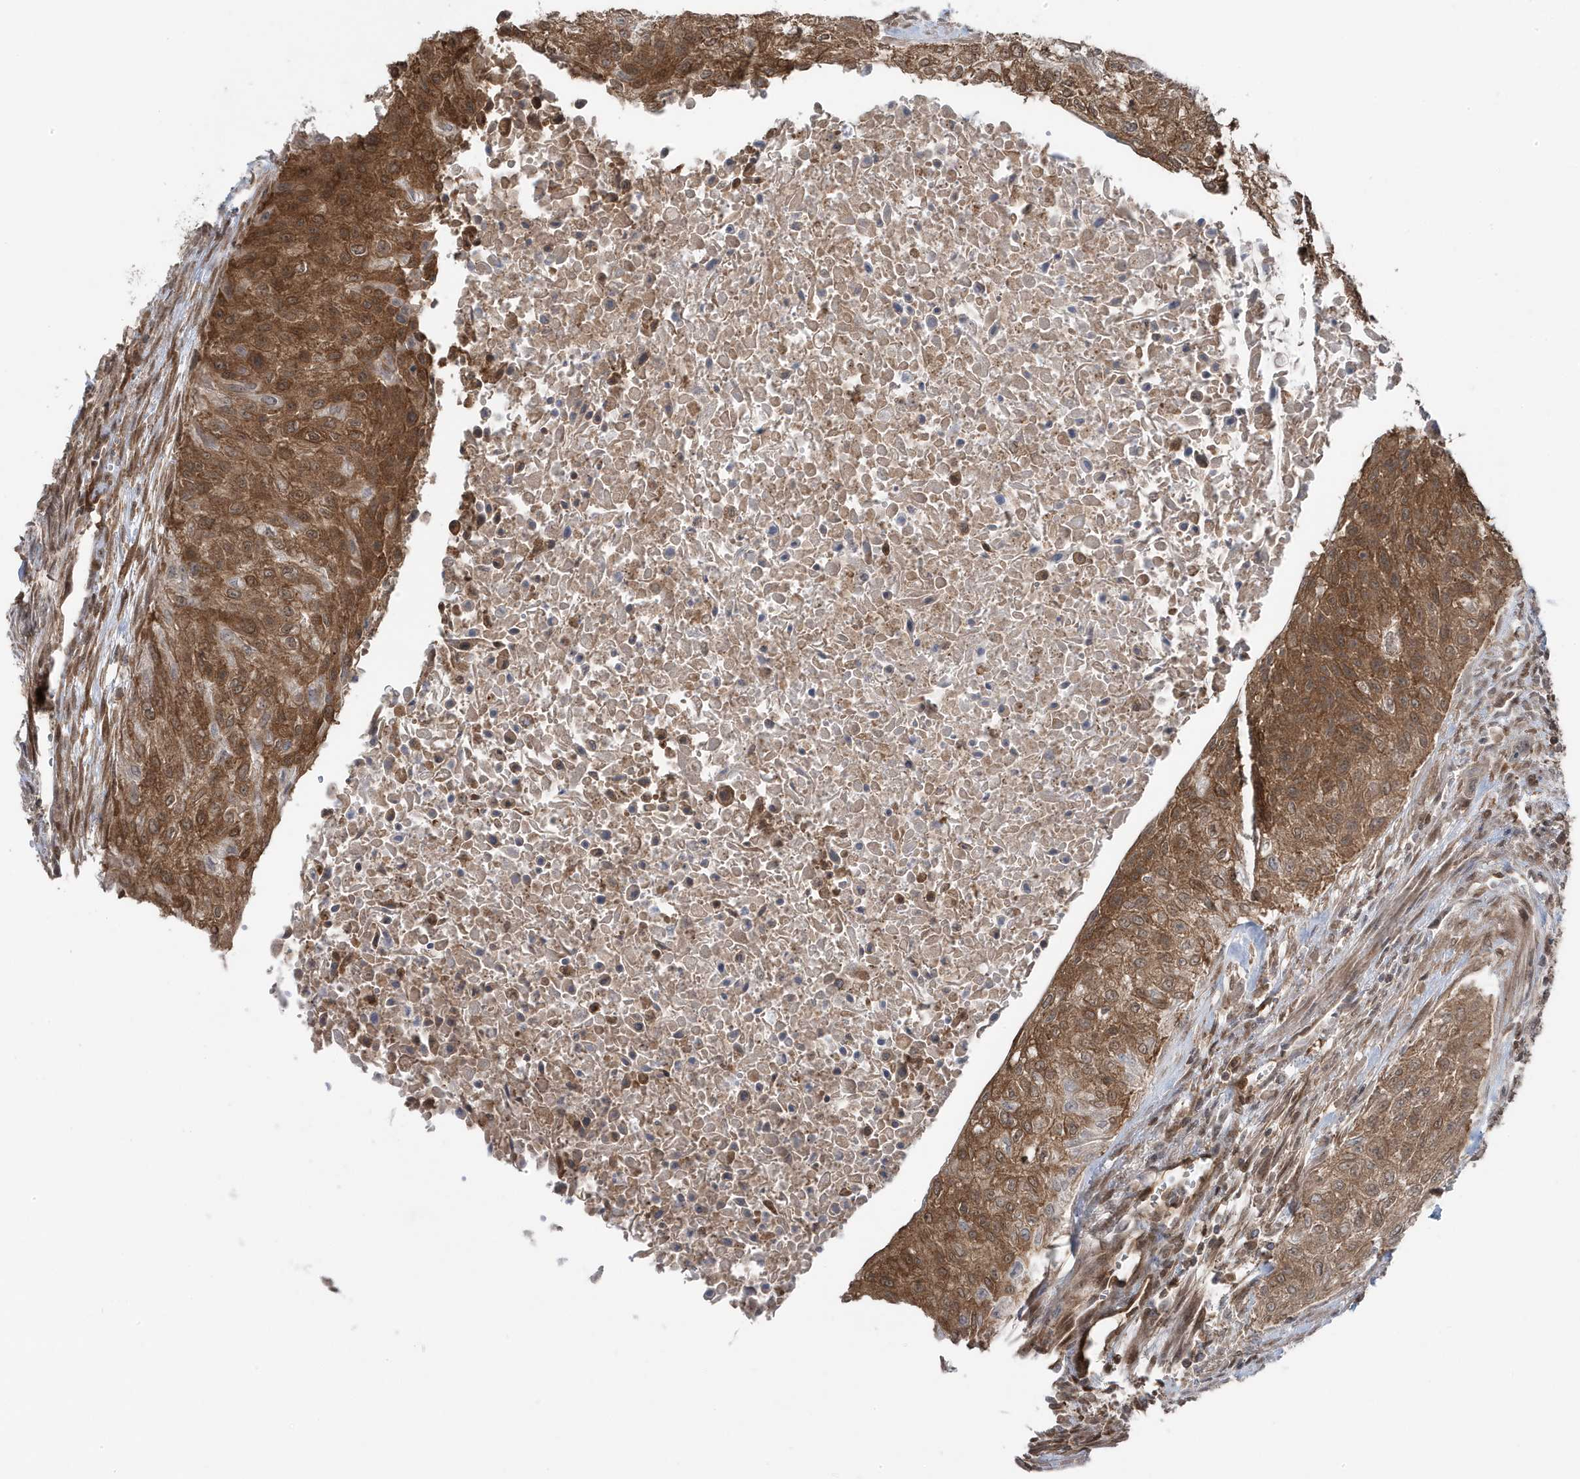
{"staining": {"intensity": "moderate", "quantity": ">75%", "location": "cytoplasmic/membranous,nuclear"}, "tissue": "urothelial cancer", "cell_type": "Tumor cells", "image_type": "cancer", "snomed": [{"axis": "morphology", "description": "Urothelial carcinoma, High grade"}, {"axis": "topography", "description": "Urinary bladder"}], "caption": "Human urothelial cancer stained for a protein (brown) demonstrates moderate cytoplasmic/membranous and nuclear positive expression in about >75% of tumor cells.", "gene": "MAPK1IP1L", "patient": {"sex": "male", "age": 35}}